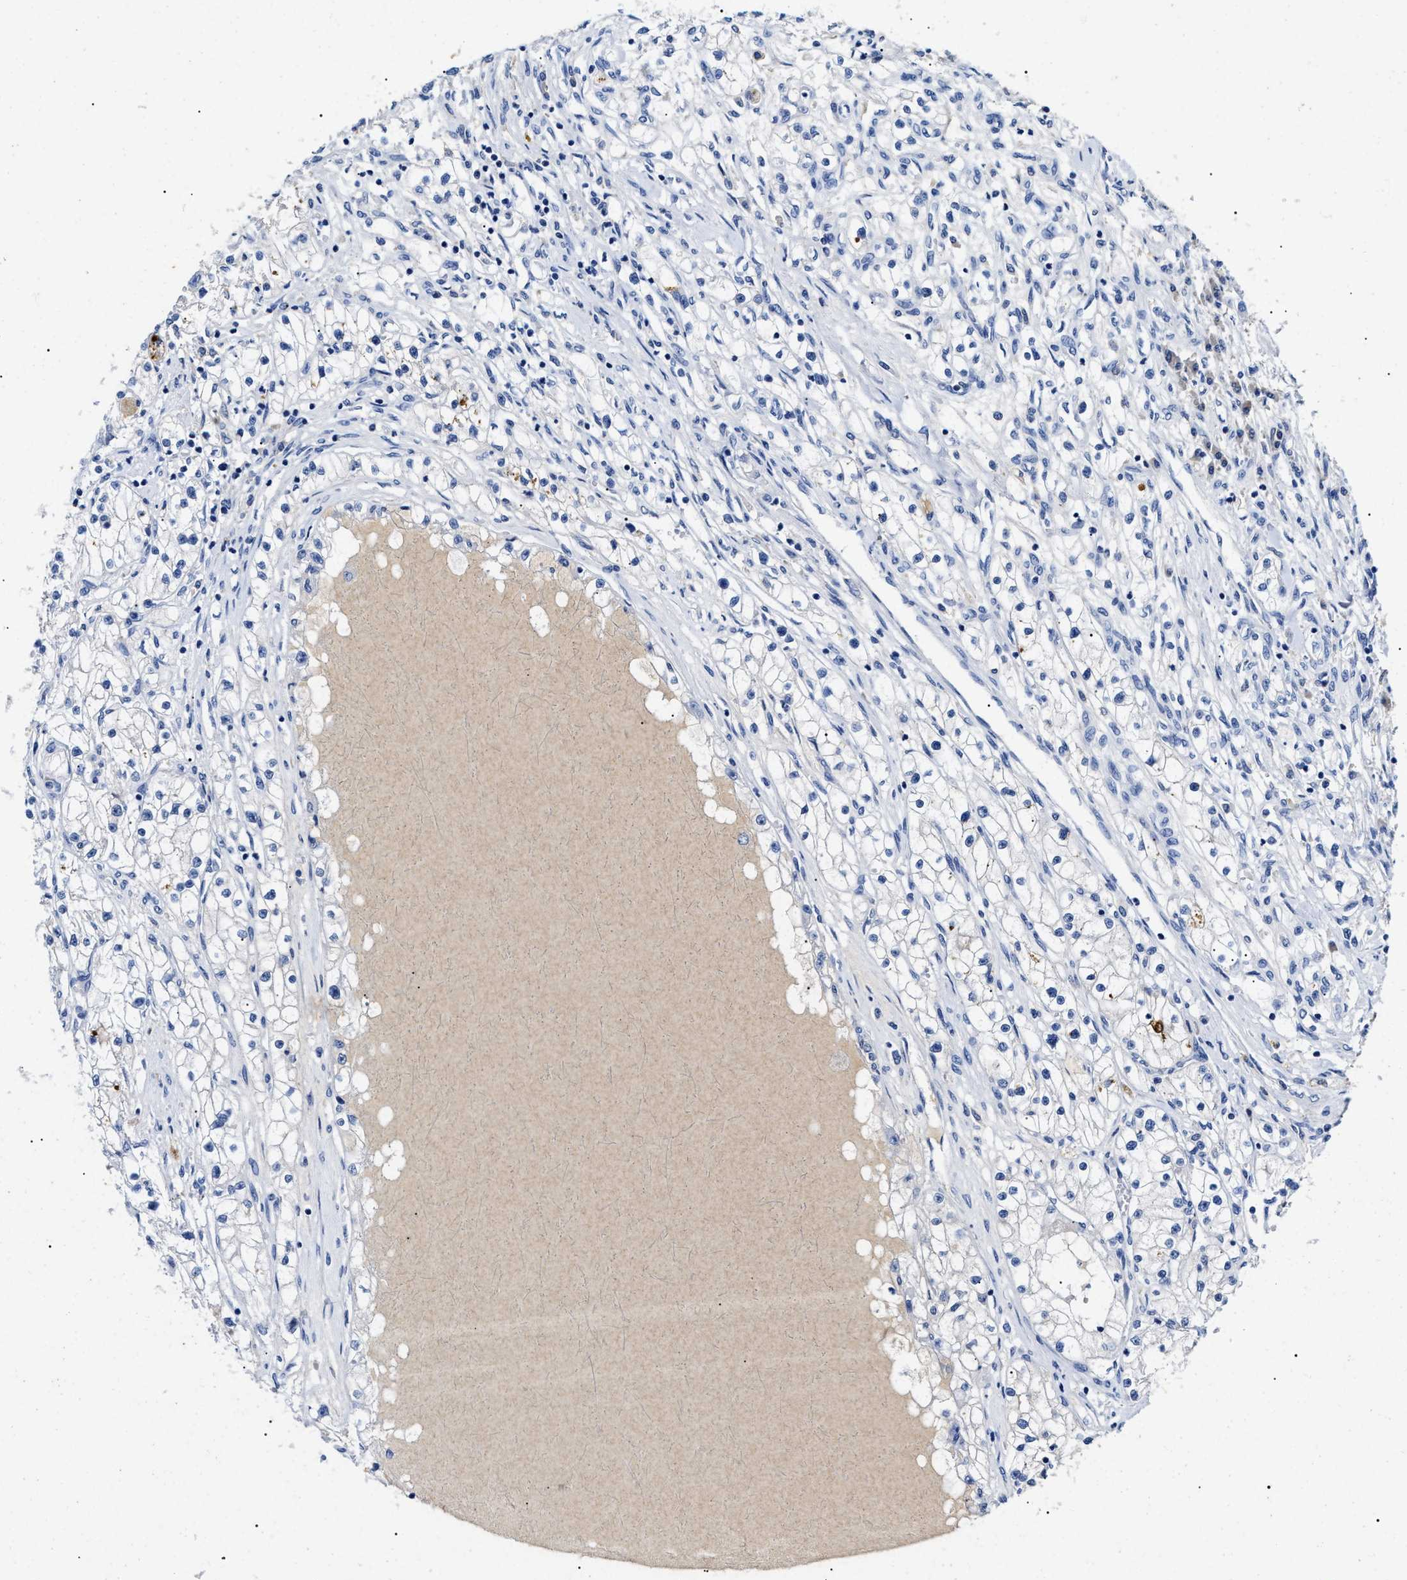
{"staining": {"intensity": "negative", "quantity": "none", "location": "none"}, "tissue": "renal cancer", "cell_type": "Tumor cells", "image_type": "cancer", "snomed": [{"axis": "morphology", "description": "Adenocarcinoma, NOS"}, {"axis": "topography", "description": "Kidney"}], "caption": "DAB immunohistochemical staining of human renal cancer (adenocarcinoma) reveals no significant positivity in tumor cells.", "gene": "LRRC8E", "patient": {"sex": "male", "age": 68}}